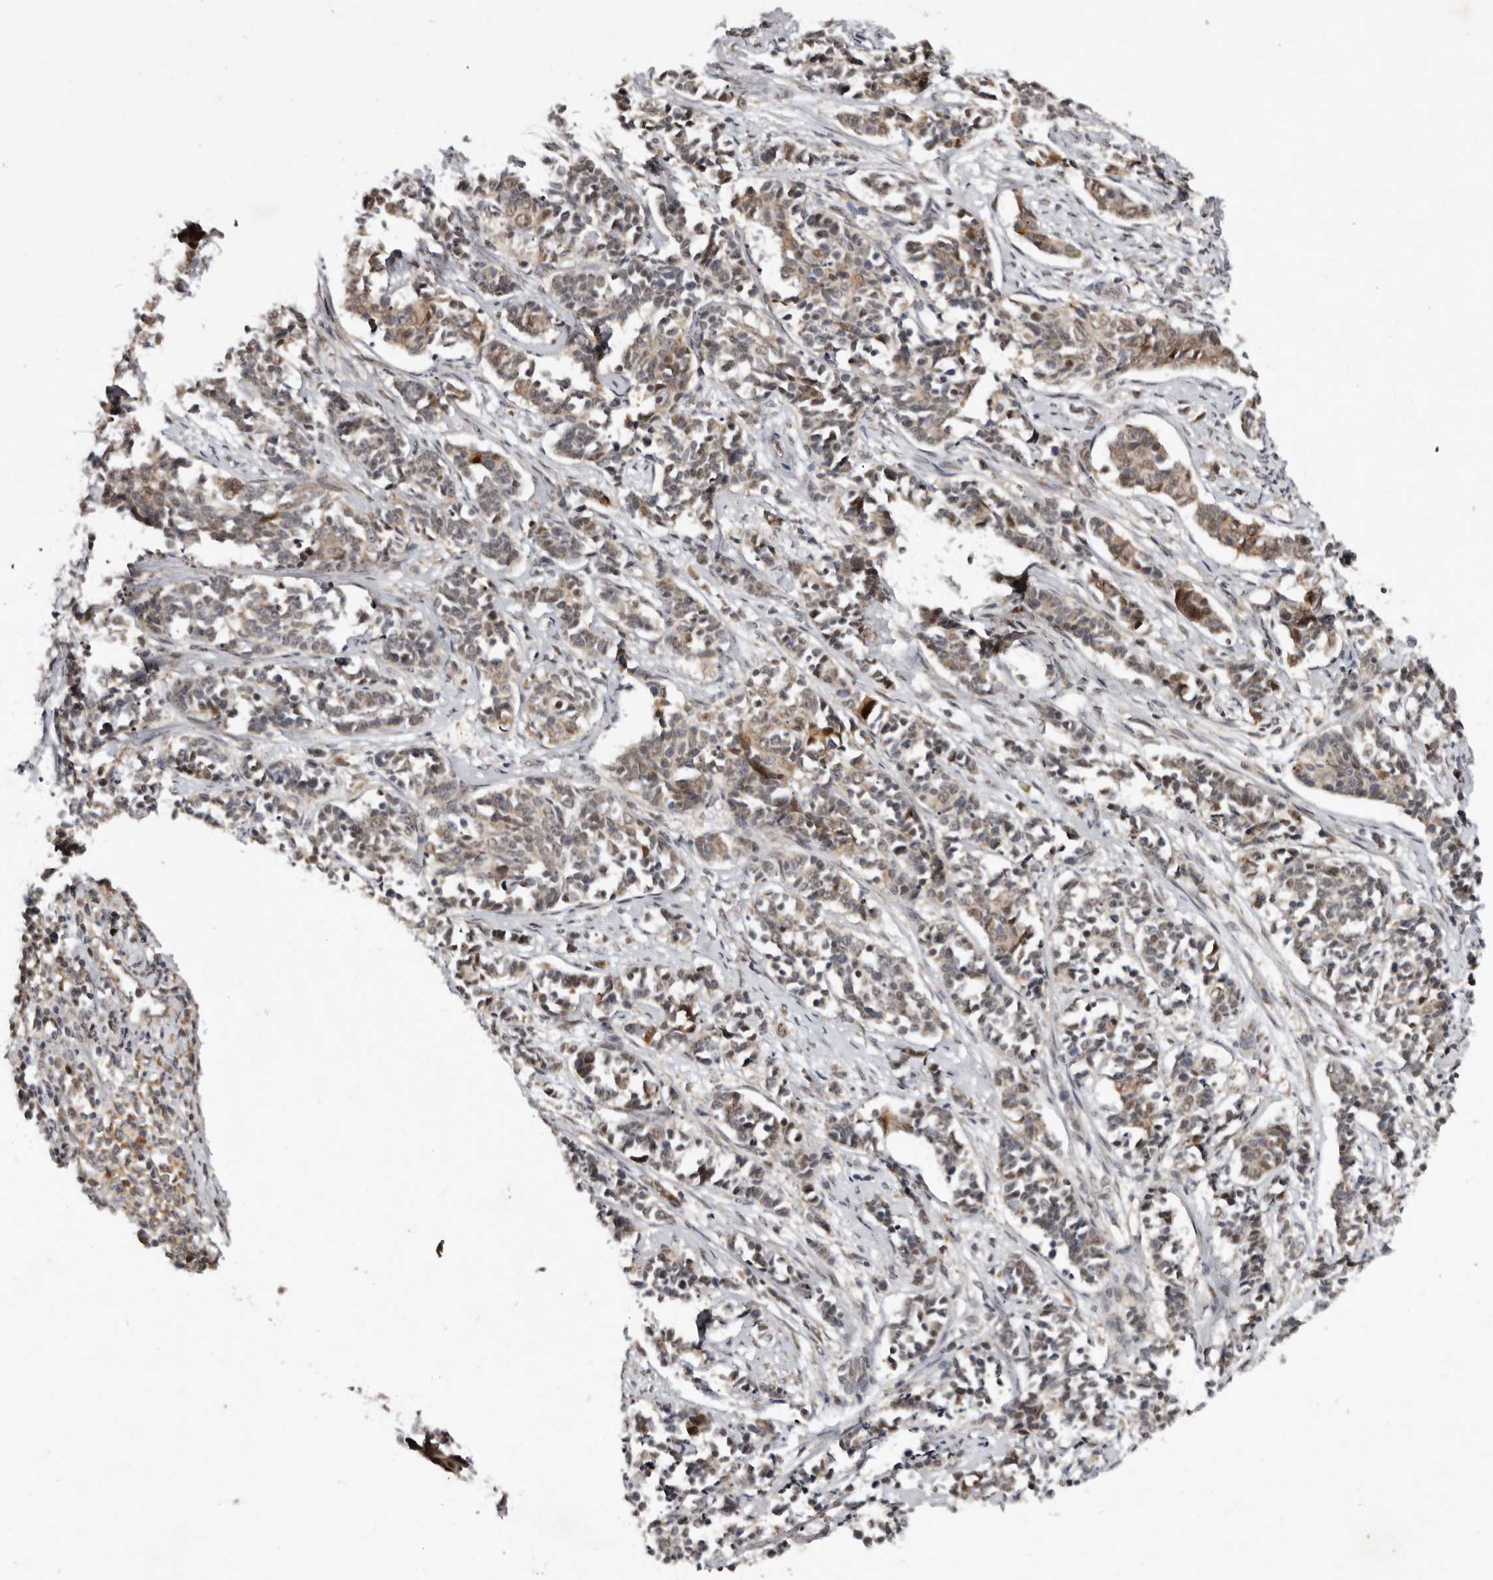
{"staining": {"intensity": "moderate", "quantity": "25%-75%", "location": "cytoplasmic/membranous,nuclear"}, "tissue": "cervical cancer", "cell_type": "Tumor cells", "image_type": "cancer", "snomed": [{"axis": "morphology", "description": "Normal tissue, NOS"}, {"axis": "morphology", "description": "Squamous cell carcinoma, NOS"}, {"axis": "topography", "description": "Cervix"}], "caption": "IHC micrograph of neoplastic tissue: cervical cancer (squamous cell carcinoma) stained using IHC demonstrates medium levels of moderate protein expression localized specifically in the cytoplasmic/membranous and nuclear of tumor cells, appearing as a cytoplasmic/membranous and nuclear brown color.", "gene": "ABL1", "patient": {"sex": "female", "age": 35}}